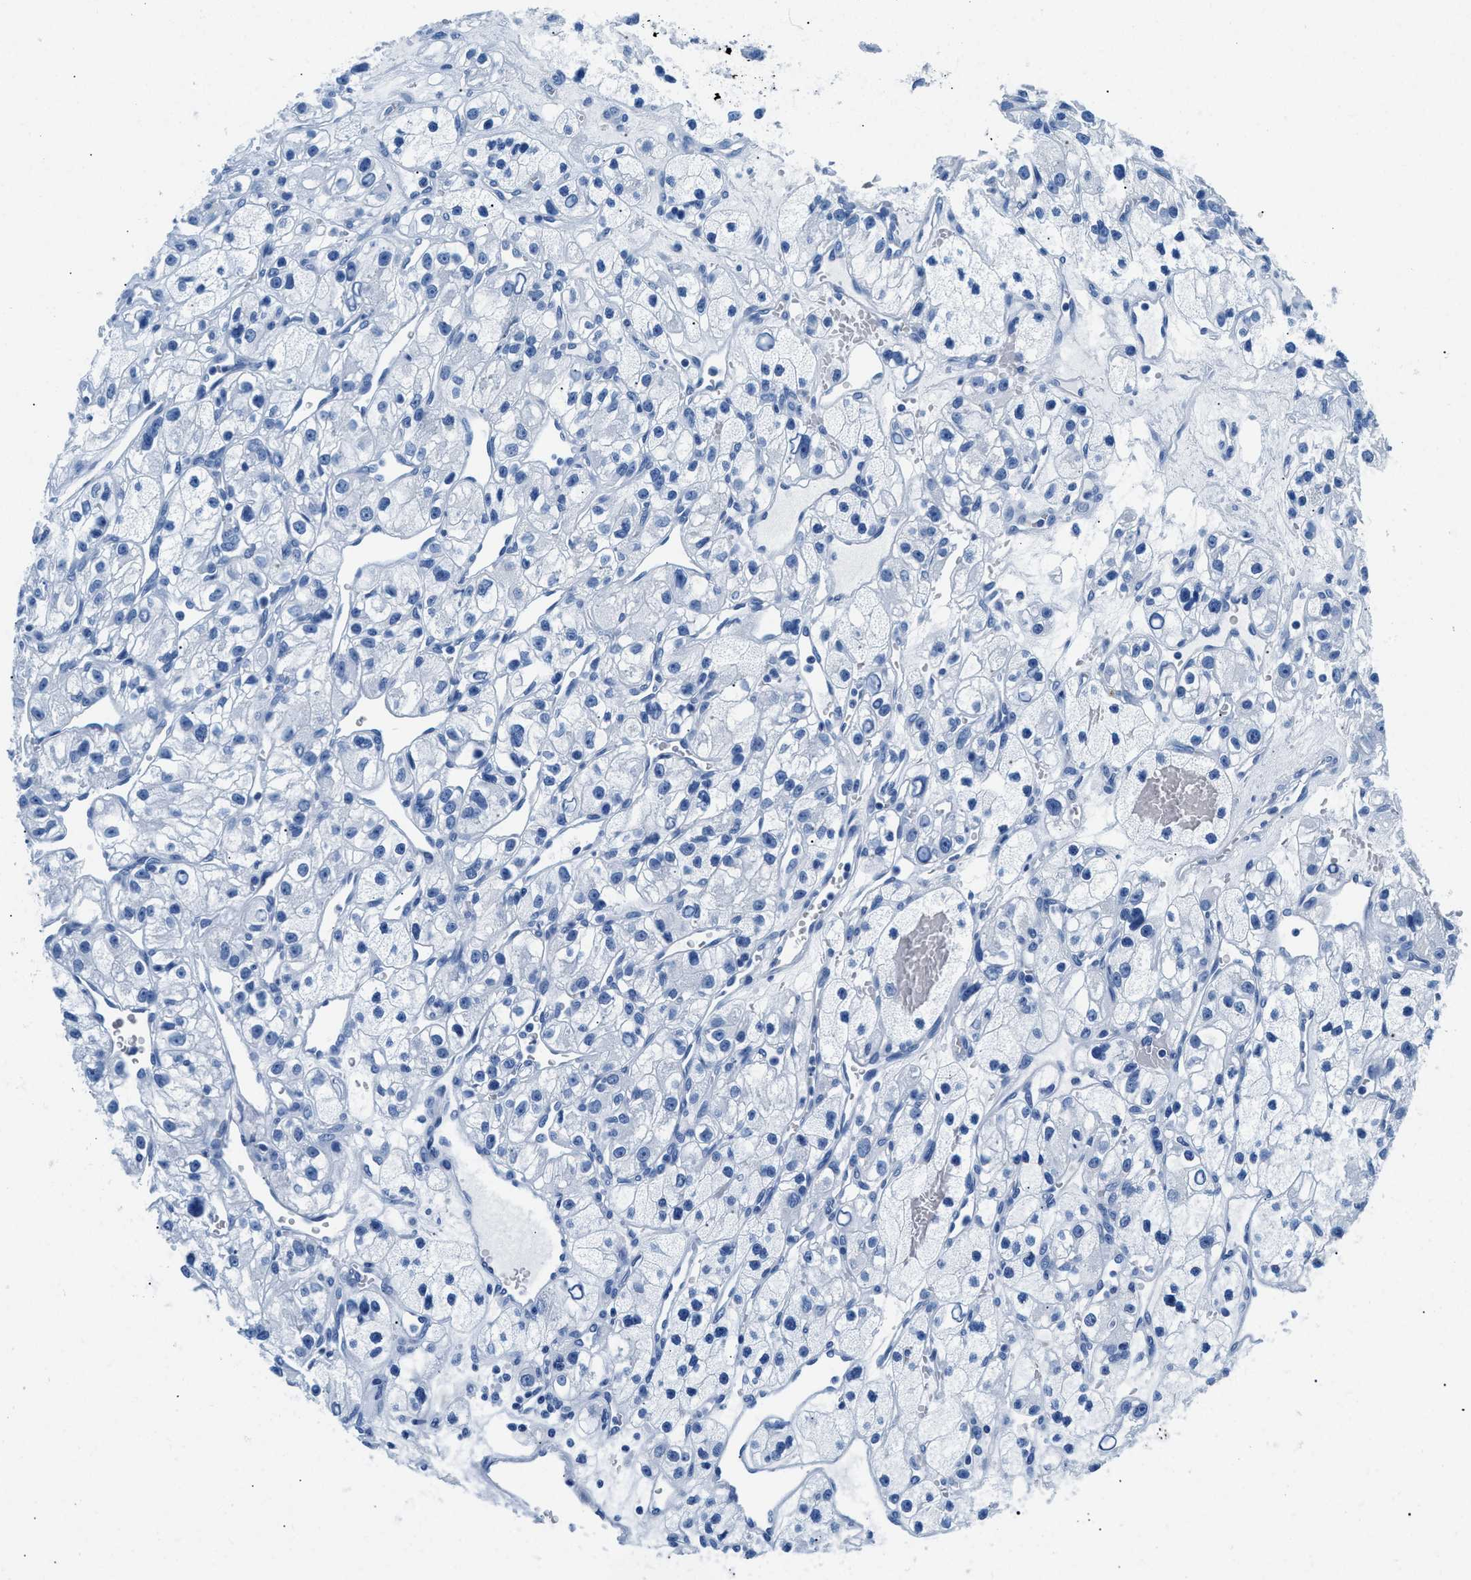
{"staining": {"intensity": "negative", "quantity": "none", "location": "none"}, "tissue": "renal cancer", "cell_type": "Tumor cells", "image_type": "cancer", "snomed": [{"axis": "morphology", "description": "Adenocarcinoma, NOS"}, {"axis": "topography", "description": "Kidney"}], "caption": "Protein analysis of renal cancer (adenocarcinoma) displays no significant staining in tumor cells.", "gene": "CPS1", "patient": {"sex": "female", "age": 57}}